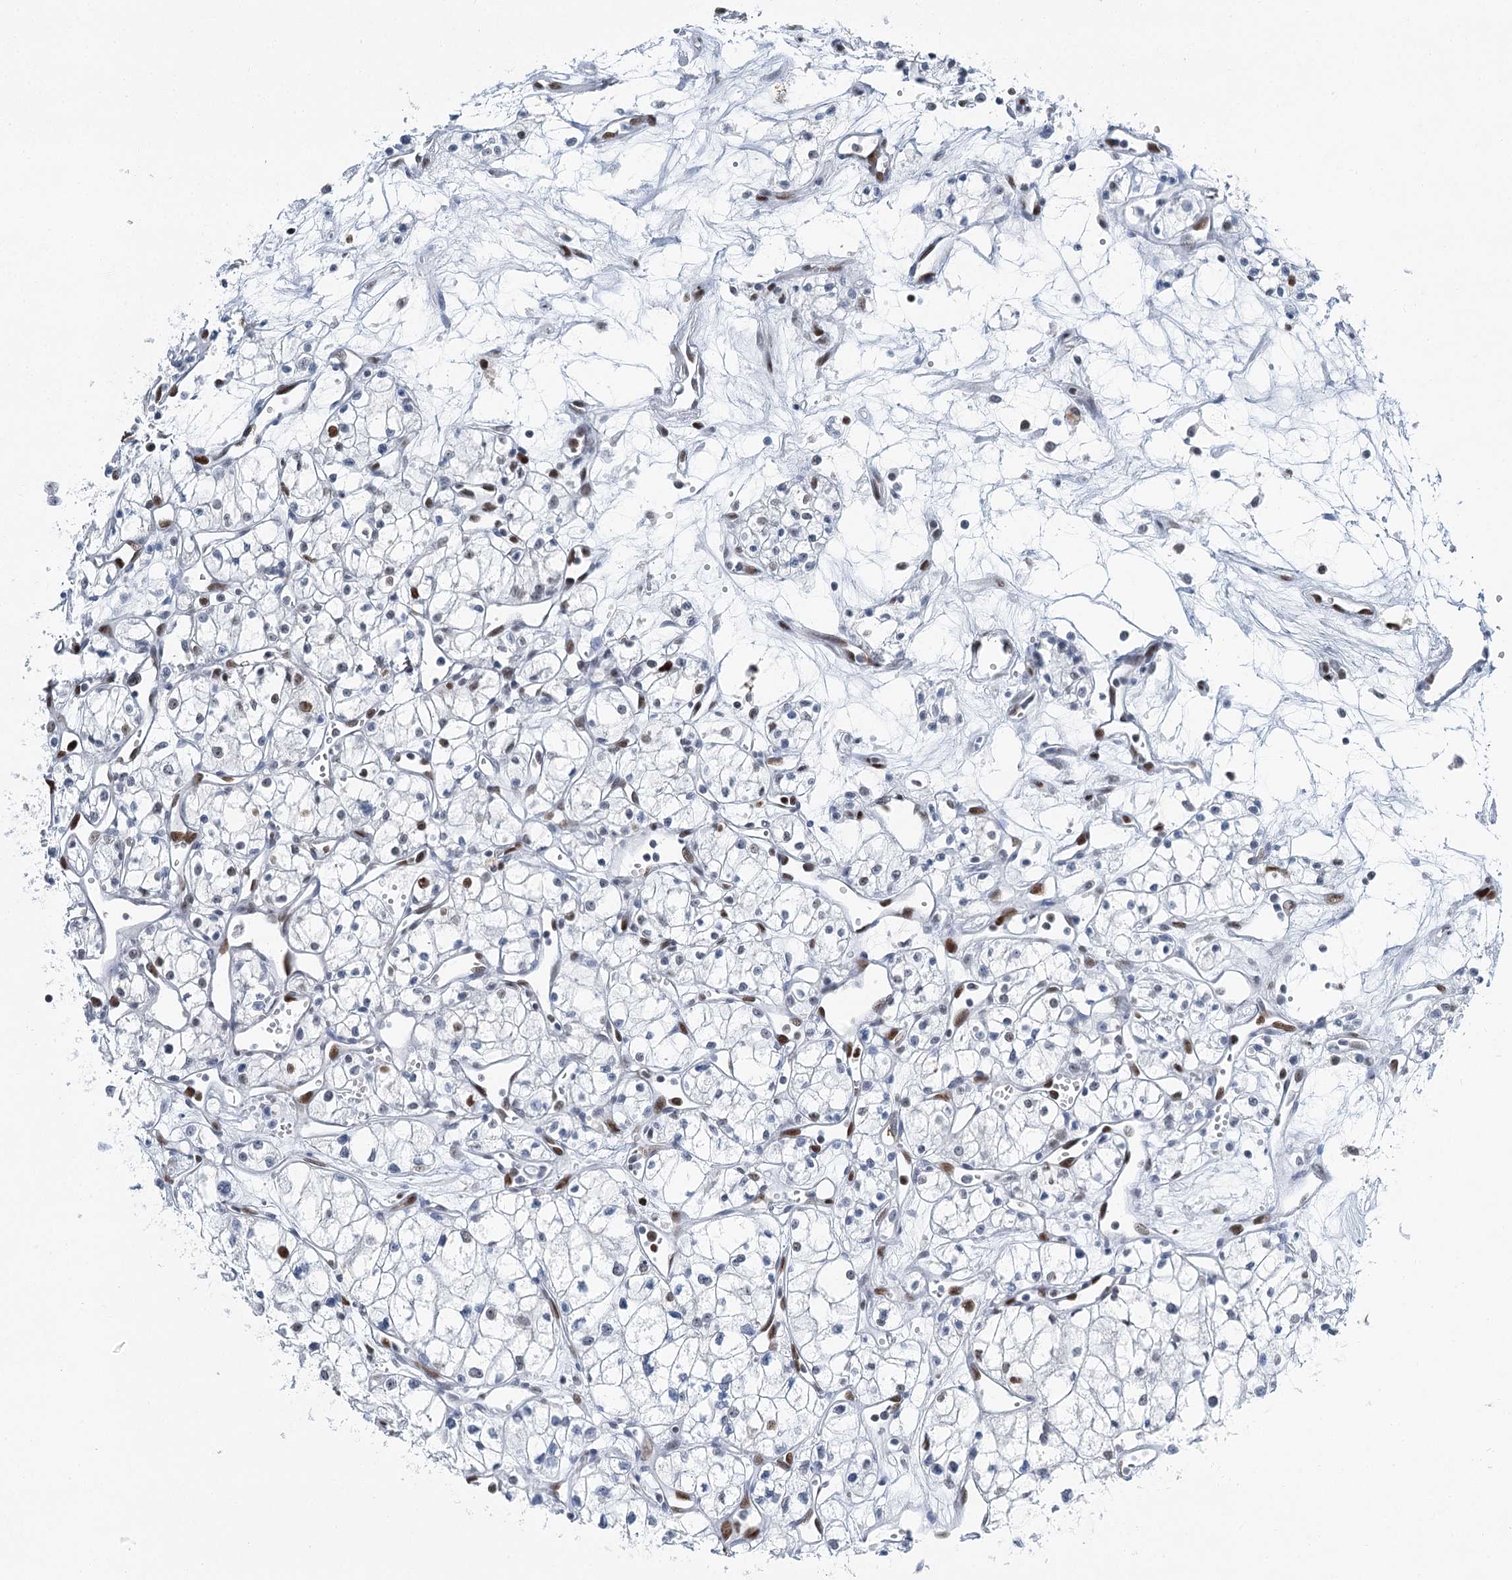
{"staining": {"intensity": "negative", "quantity": "none", "location": "none"}, "tissue": "renal cancer", "cell_type": "Tumor cells", "image_type": "cancer", "snomed": [{"axis": "morphology", "description": "Adenocarcinoma, NOS"}, {"axis": "topography", "description": "Kidney"}], "caption": "High magnification brightfield microscopy of renal cancer stained with DAB (3,3'-diaminobenzidine) (brown) and counterstained with hematoxylin (blue): tumor cells show no significant positivity. (Immunohistochemistry, brightfield microscopy, high magnification).", "gene": "HAT1", "patient": {"sex": "male", "age": 59}}